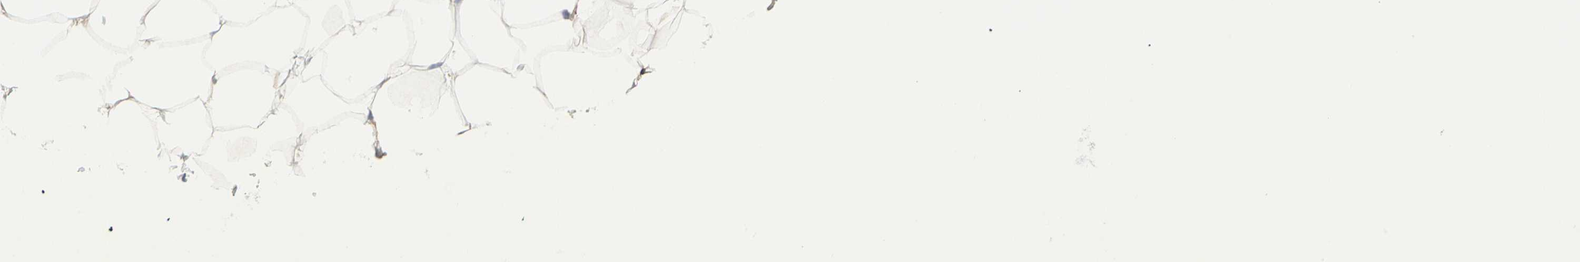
{"staining": {"intensity": "weak", "quantity": "25%-75%", "location": "cytoplasmic/membranous"}, "tissue": "adipose tissue", "cell_type": "Adipocytes", "image_type": "normal", "snomed": [{"axis": "morphology", "description": "Normal tissue, NOS"}, {"axis": "topography", "description": "Breast"}, {"axis": "topography", "description": "Adipose tissue"}], "caption": "A brown stain labels weak cytoplasmic/membranous positivity of a protein in adipocytes of benign human adipose tissue.", "gene": "EPB41L2", "patient": {"sex": "female", "age": 25}}